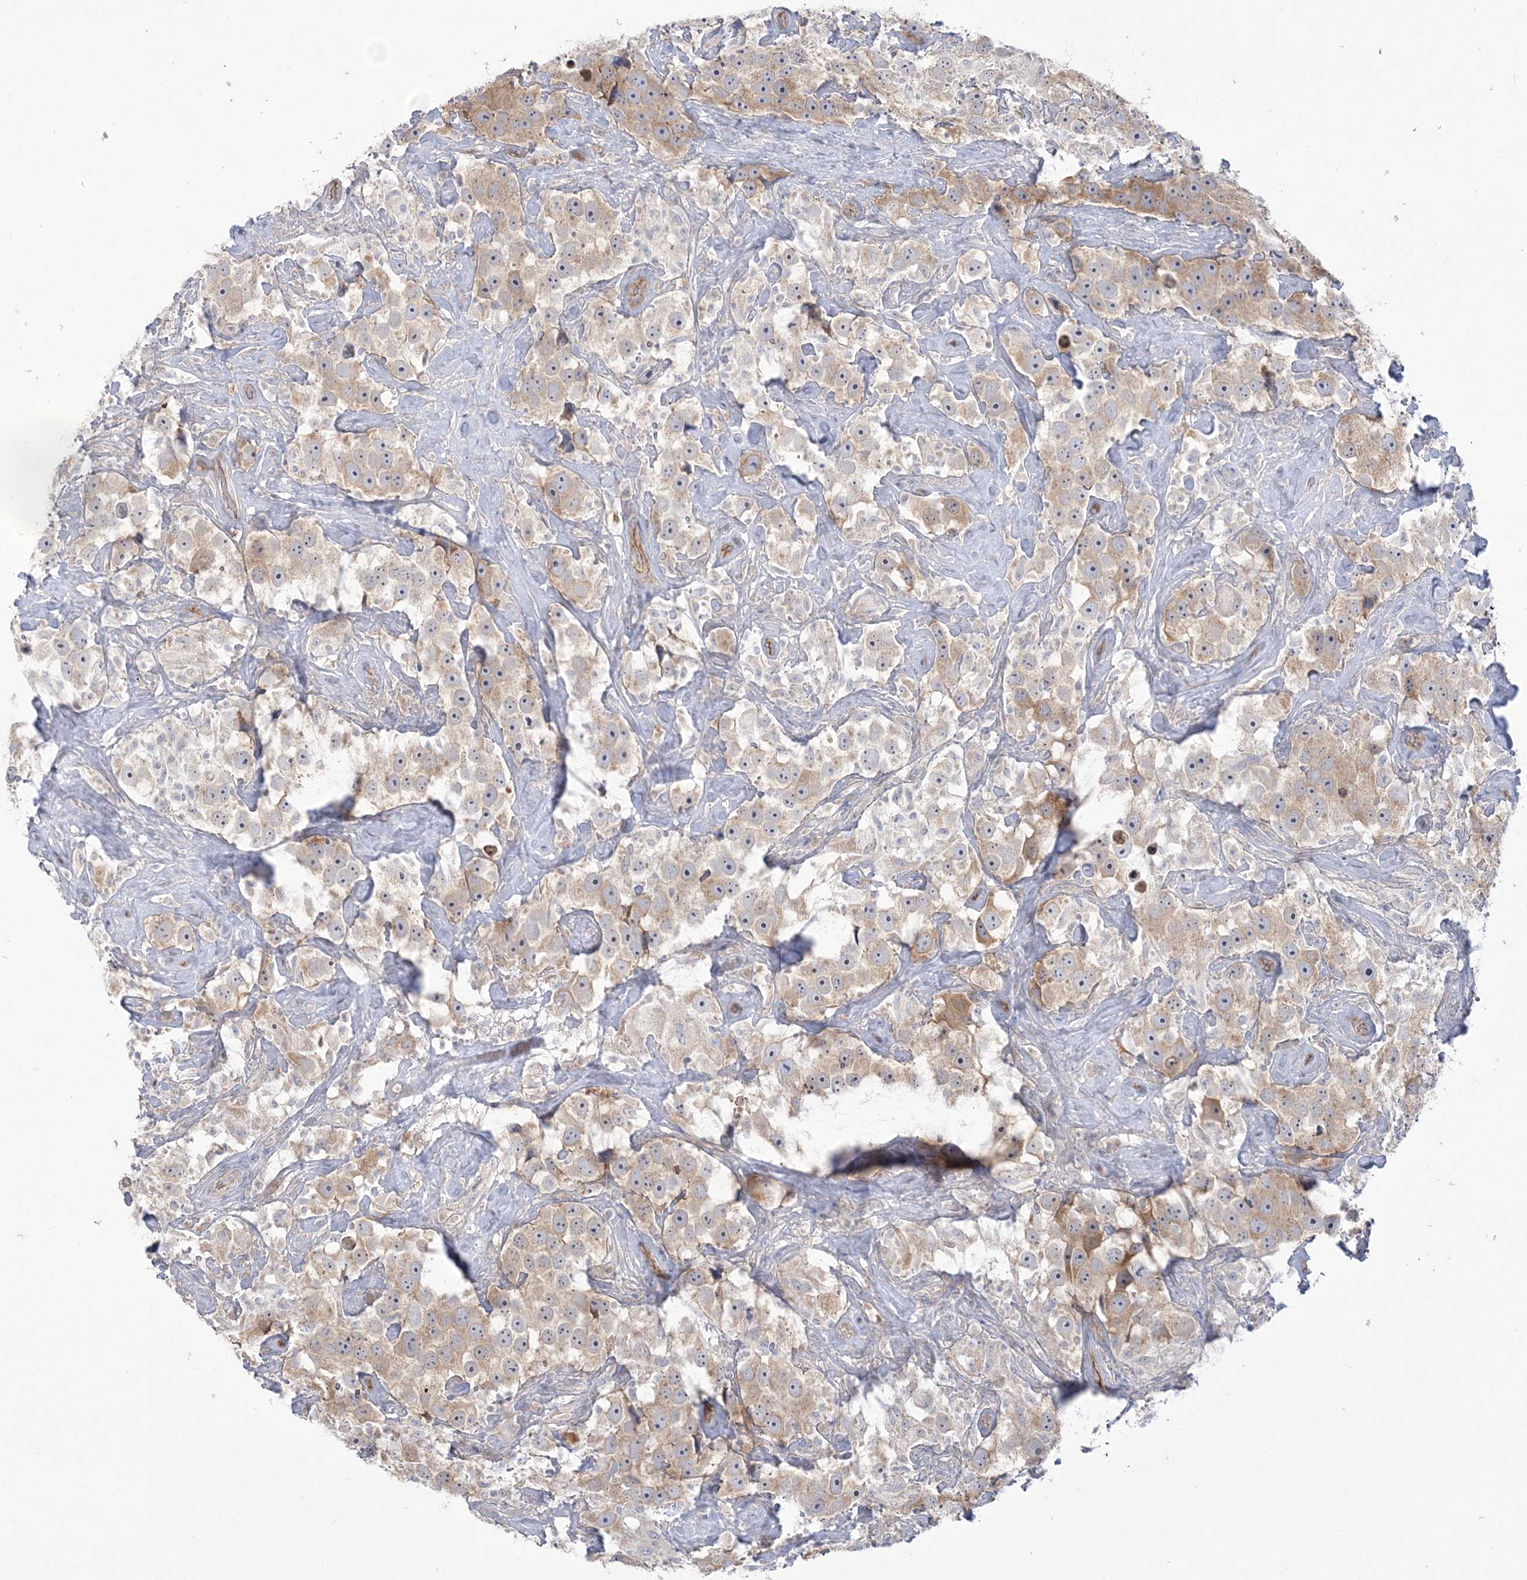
{"staining": {"intensity": "weak", "quantity": "25%-75%", "location": "cytoplasmic/membranous"}, "tissue": "testis cancer", "cell_type": "Tumor cells", "image_type": "cancer", "snomed": [{"axis": "morphology", "description": "Seminoma, NOS"}, {"axis": "topography", "description": "Testis"}], "caption": "Testis cancer was stained to show a protein in brown. There is low levels of weak cytoplasmic/membranous expression in about 25%-75% of tumor cells.", "gene": "FARSB", "patient": {"sex": "male", "age": 49}}